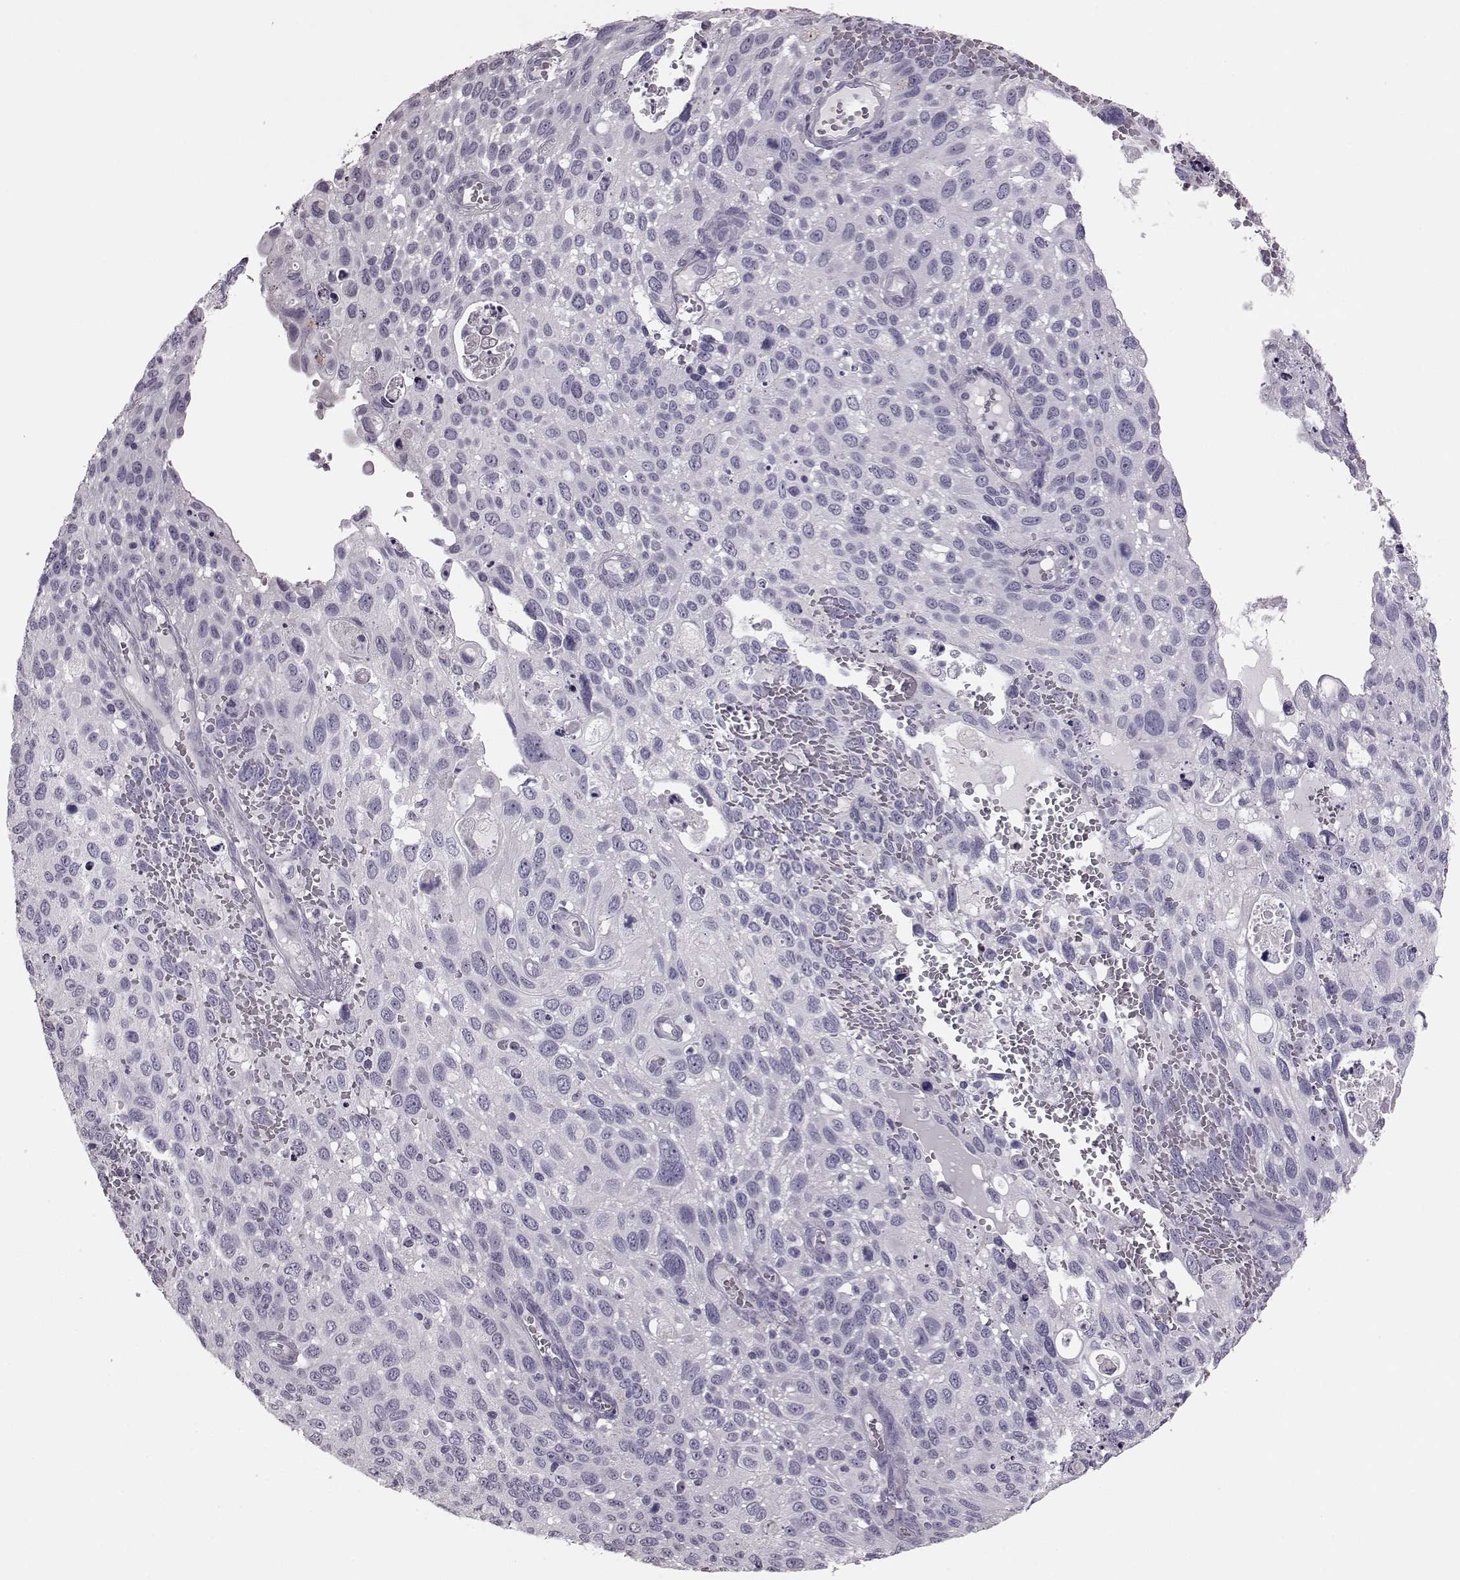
{"staining": {"intensity": "negative", "quantity": "none", "location": "none"}, "tissue": "cervical cancer", "cell_type": "Tumor cells", "image_type": "cancer", "snomed": [{"axis": "morphology", "description": "Squamous cell carcinoma, NOS"}, {"axis": "topography", "description": "Cervix"}], "caption": "This is an immunohistochemistry photomicrograph of human cervical cancer (squamous cell carcinoma). There is no positivity in tumor cells.", "gene": "SNTG1", "patient": {"sex": "female", "age": 70}}